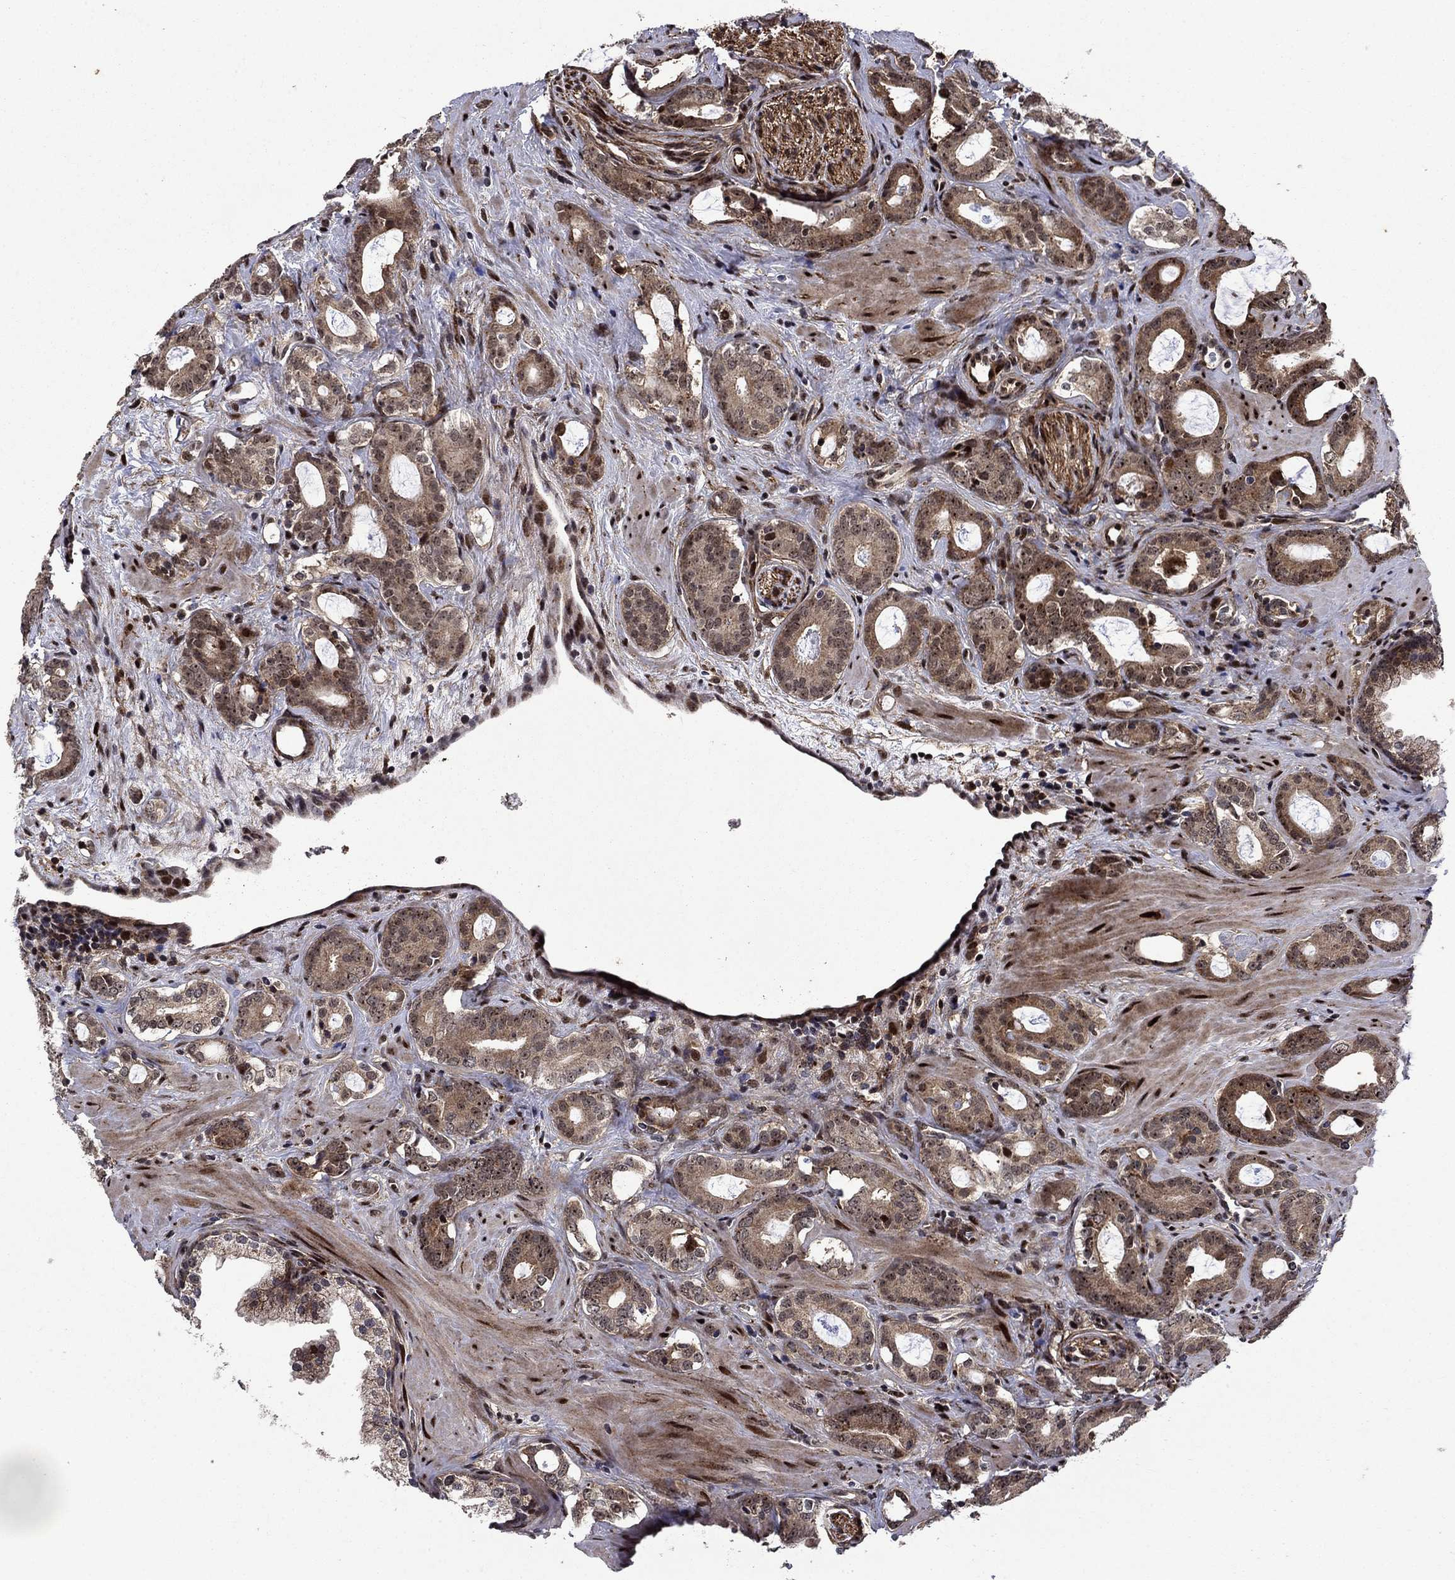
{"staining": {"intensity": "moderate", "quantity": "25%-75%", "location": "cytoplasmic/membranous"}, "tissue": "prostate cancer", "cell_type": "Tumor cells", "image_type": "cancer", "snomed": [{"axis": "morphology", "description": "Adenocarcinoma, NOS"}, {"axis": "topography", "description": "Prostate"}], "caption": "Adenocarcinoma (prostate) was stained to show a protein in brown. There is medium levels of moderate cytoplasmic/membranous positivity in approximately 25%-75% of tumor cells. The staining is performed using DAB (3,3'-diaminobenzidine) brown chromogen to label protein expression. The nuclei are counter-stained blue using hematoxylin.", "gene": "AGTPBP1", "patient": {"sex": "male", "age": 55}}